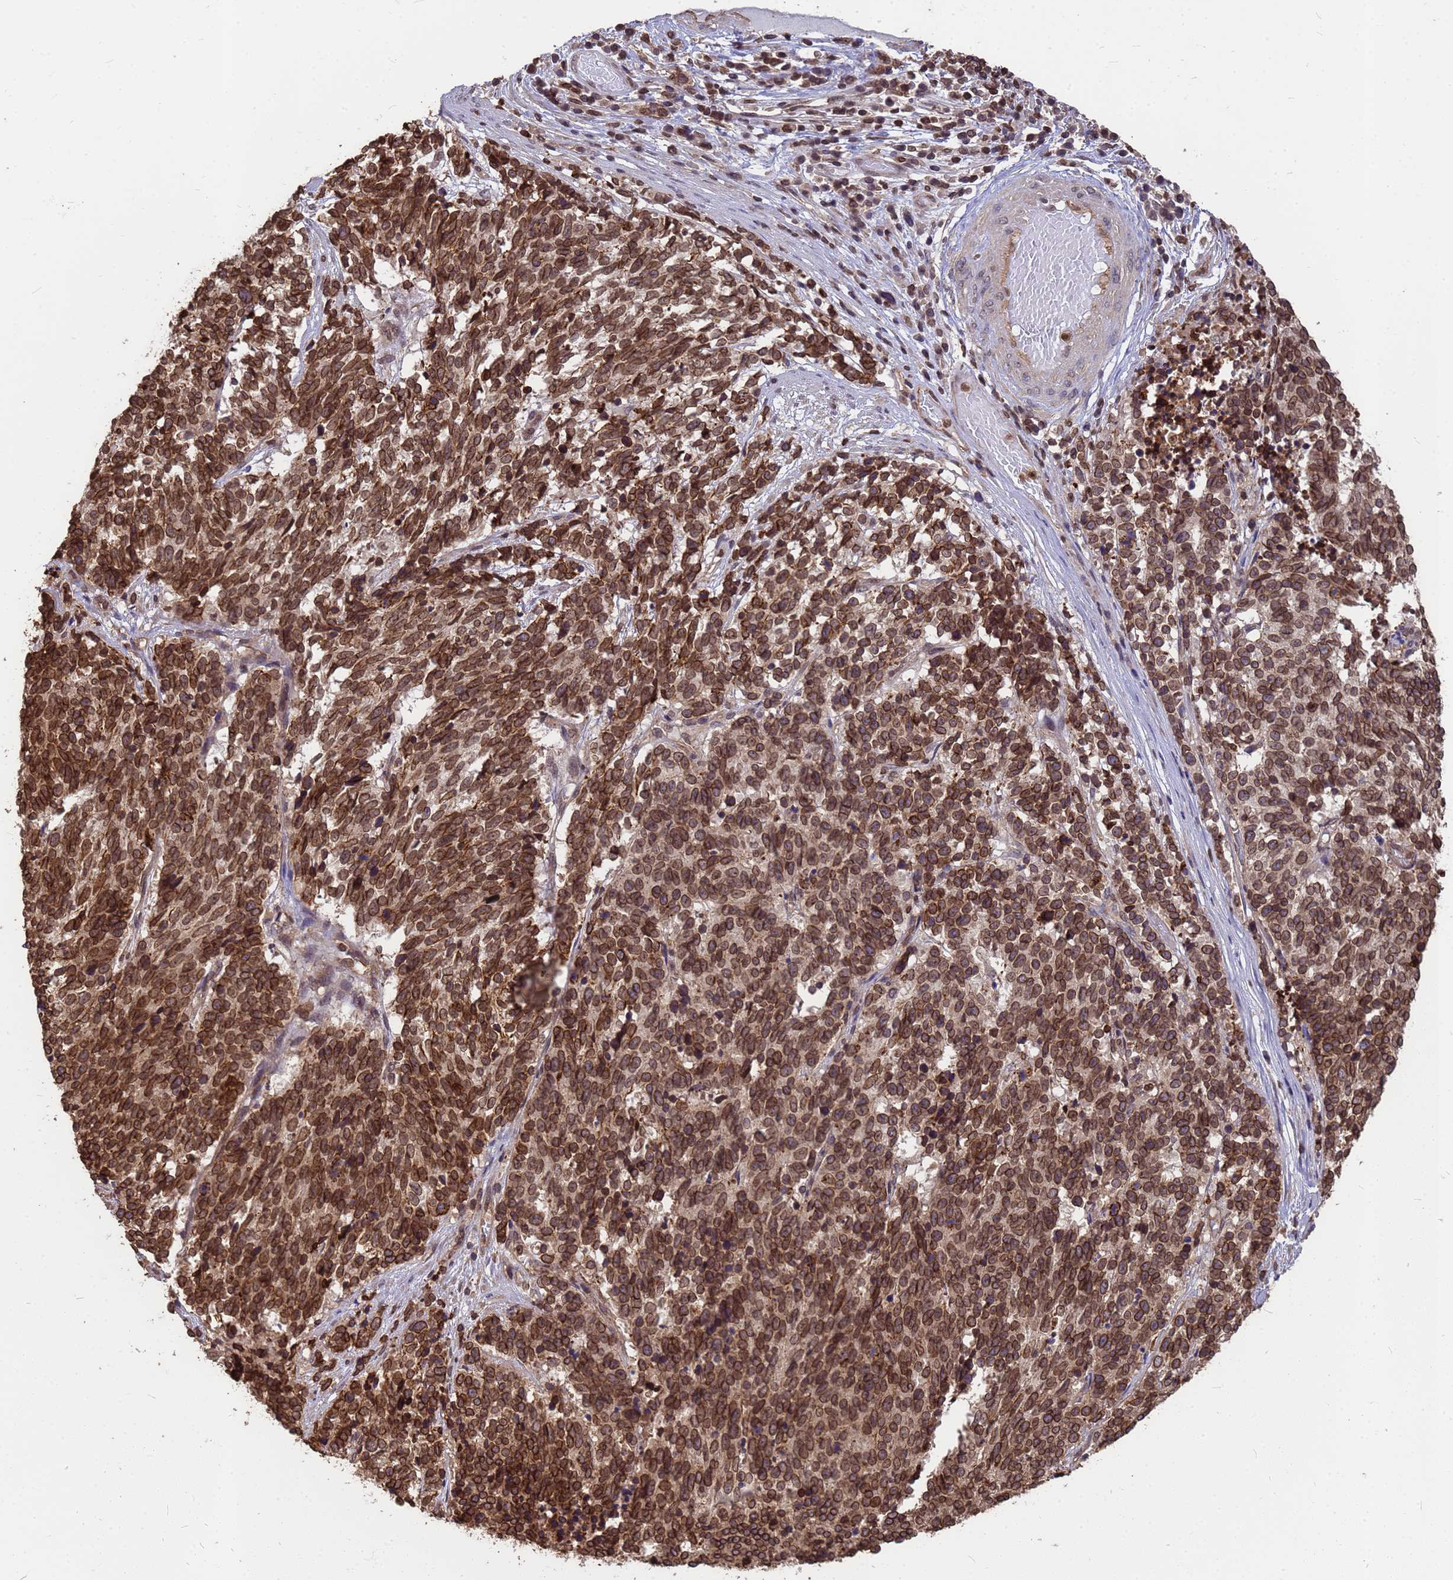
{"staining": {"intensity": "strong", "quantity": ">75%", "location": "cytoplasmic/membranous,nuclear"}, "tissue": "cervical cancer", "cell_type": "Tumor cells", "image_type": "cancer", "snomed": [{"axis": "morphology", "description": "Squamous cell carcinoma, NOS"}, {"axis": "topography", "description": "Cervix"}], "caption": "Cervical cancer tissue demonstrates strong cytoplasmic/membranous and nuclear staining in about >75% of tumor cells, visualized by immunohistochemistry.", "gene": "C1orf35", "patient": {"sex": "female", "age": 29}}